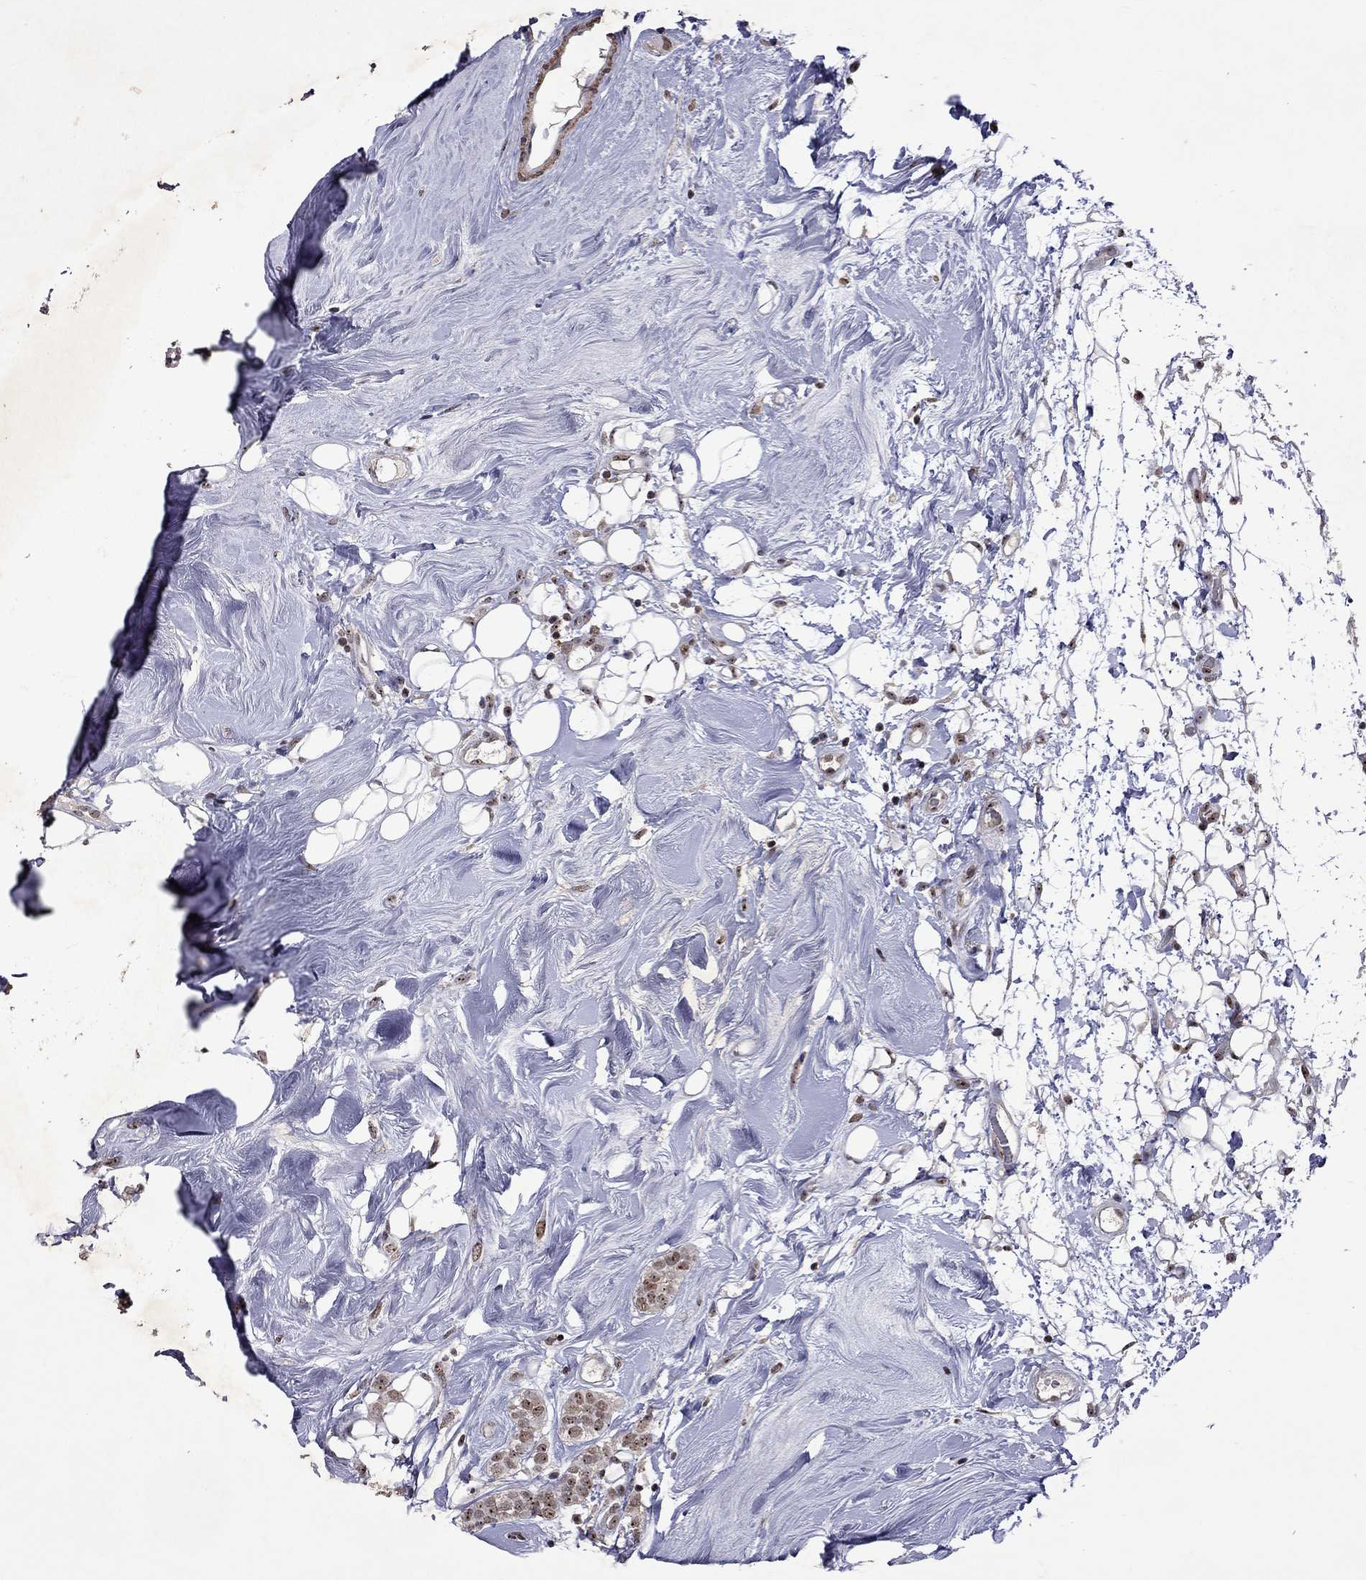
{"staining": {"intensity": "moderate", "quantity": ">75%", "location": "nuclear"}, "tissue": "breast cancer", "cell_type": "Tumor cells", "image_type": "cancer", "snomed": [{"axis": "morphology", "description": "Lobular carcinoma"}, {"axis": "topography", "description": "Breast"}], "caption": "Immunohistochemistry (DAB (3,3'-diaminobenzidine)) staining of breast cancer (lobular carcinoma) reveals moderate nuclear protein expression in approximately >75% of tumor cells.", "gene": "SPOUT1", "patient": {"sex": "female", "age": 49}}